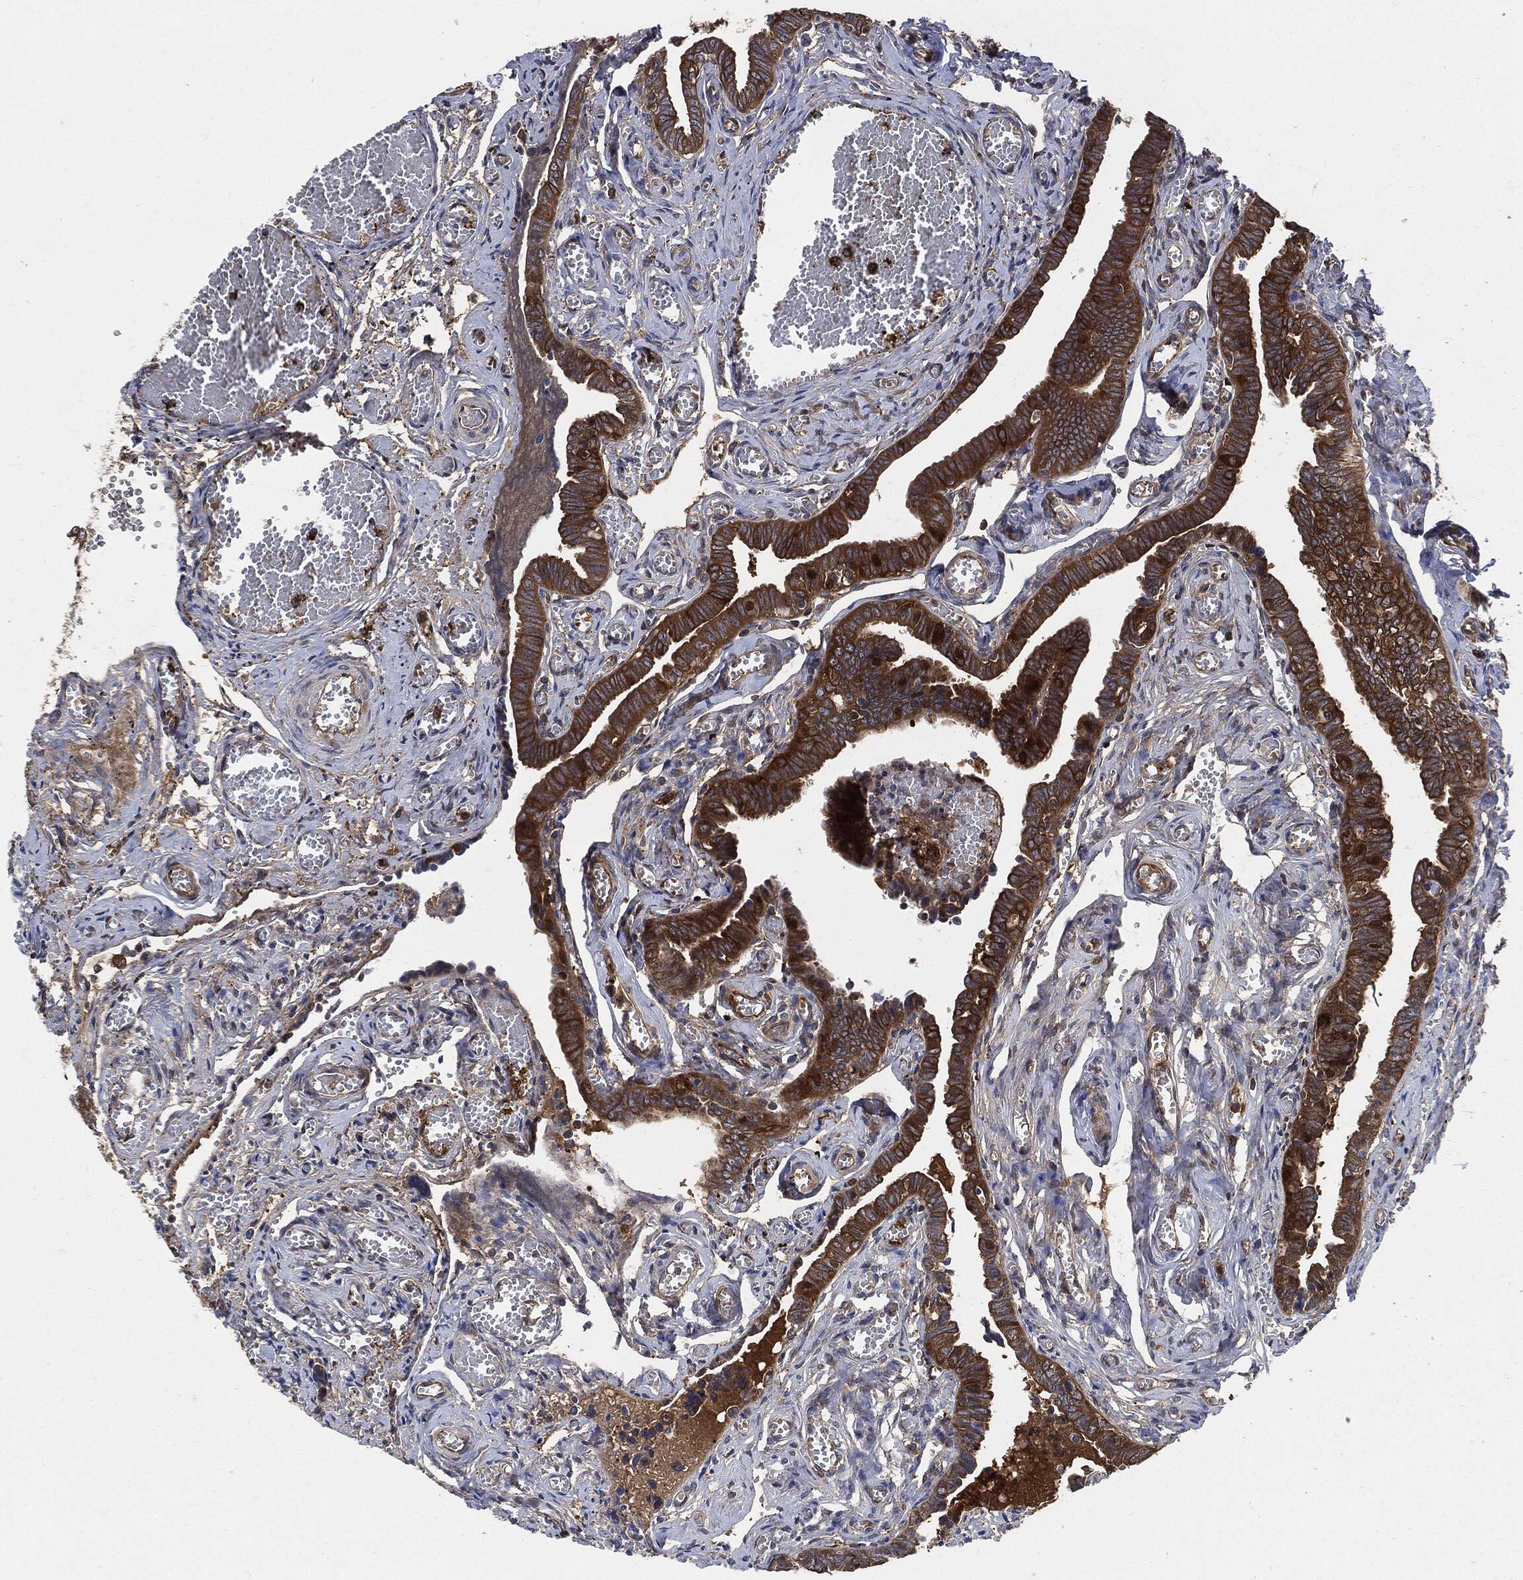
{"staining": {"intensity": "strong", "quantity": ">75%", "location": "cytoplasmic/membranous"}, "tissue": "fallopian tube", "cell_type": "Glandular cells", "image_type": "normal", "snomed": [{"axis": "morphology", "description": "Normal tissue, NOS"}, {"axis": "topography", "description": "Vascular tissue"}, {"axis": "topography", "description": "Fallopian tube"}], "caption": "The immunohistochemical stain highlights strong cytoplasmic/membranous expression in glandular cells of unremarkable fallopian tube. The protein of interest is stained brown, and the nuclei are stained in blue (DAB IHC with brightfield microscopy, high magnification).", "gene": "XPNPEP1", "patient": {"sex": "female", "age": 67}}